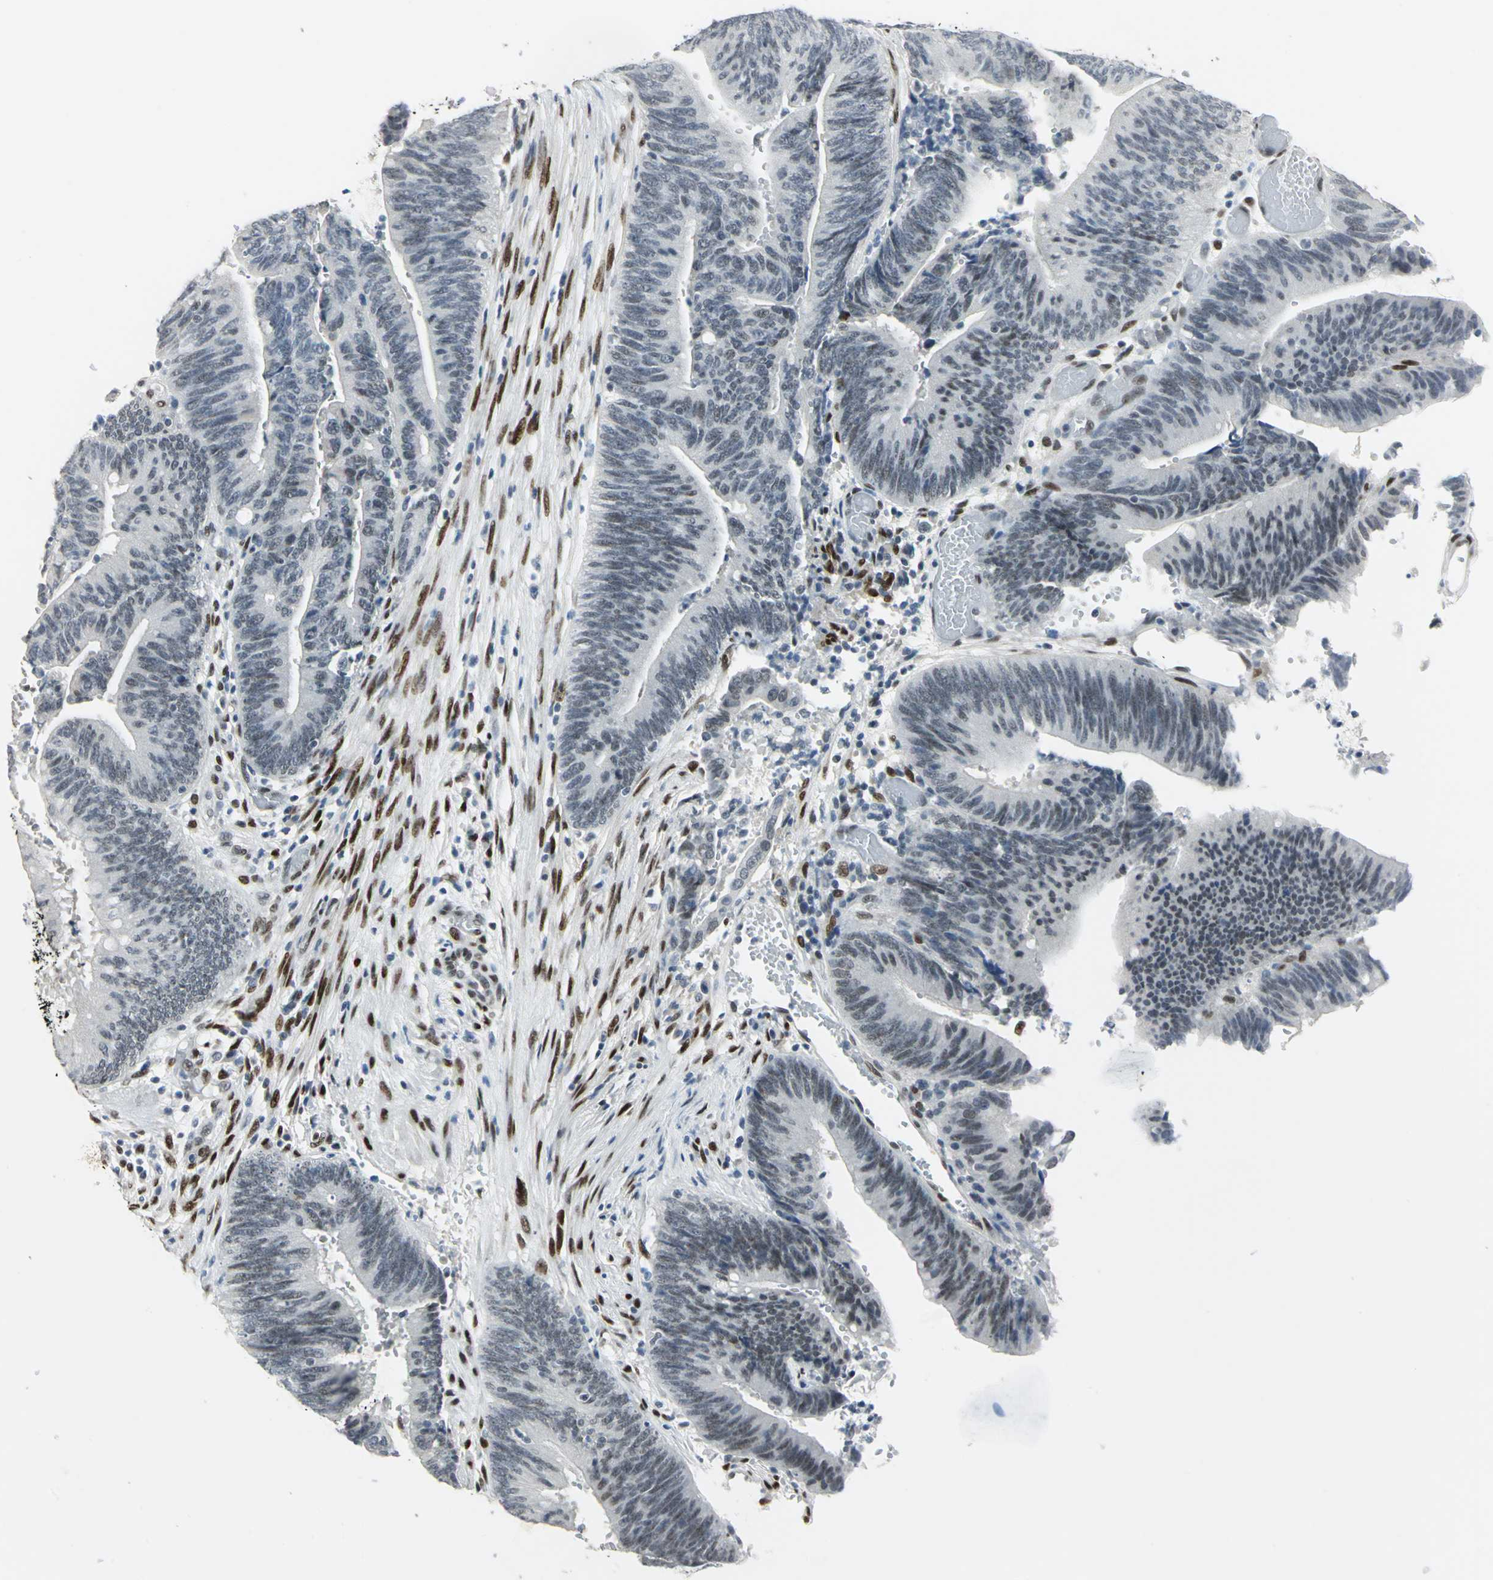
{"staining": {"intensity": "weak", "quantity": "<25%", "location": "nuclear"}, "tissue": "colorectal cancer", "cell_type": "Tumor cells", "image_type": "cancer", "snomed": [{"axis": "morphology", "description": "Adenocarcinoma, NOS"}, {"axis": "topography", "description": "Rectum"}], "caption": "Protein analysis of colorectal adenocarcinoma demonstrates no significant expression in tumor cells.", "gene": "MEIS2", "patient": {"sex": "female", "age": 66}}